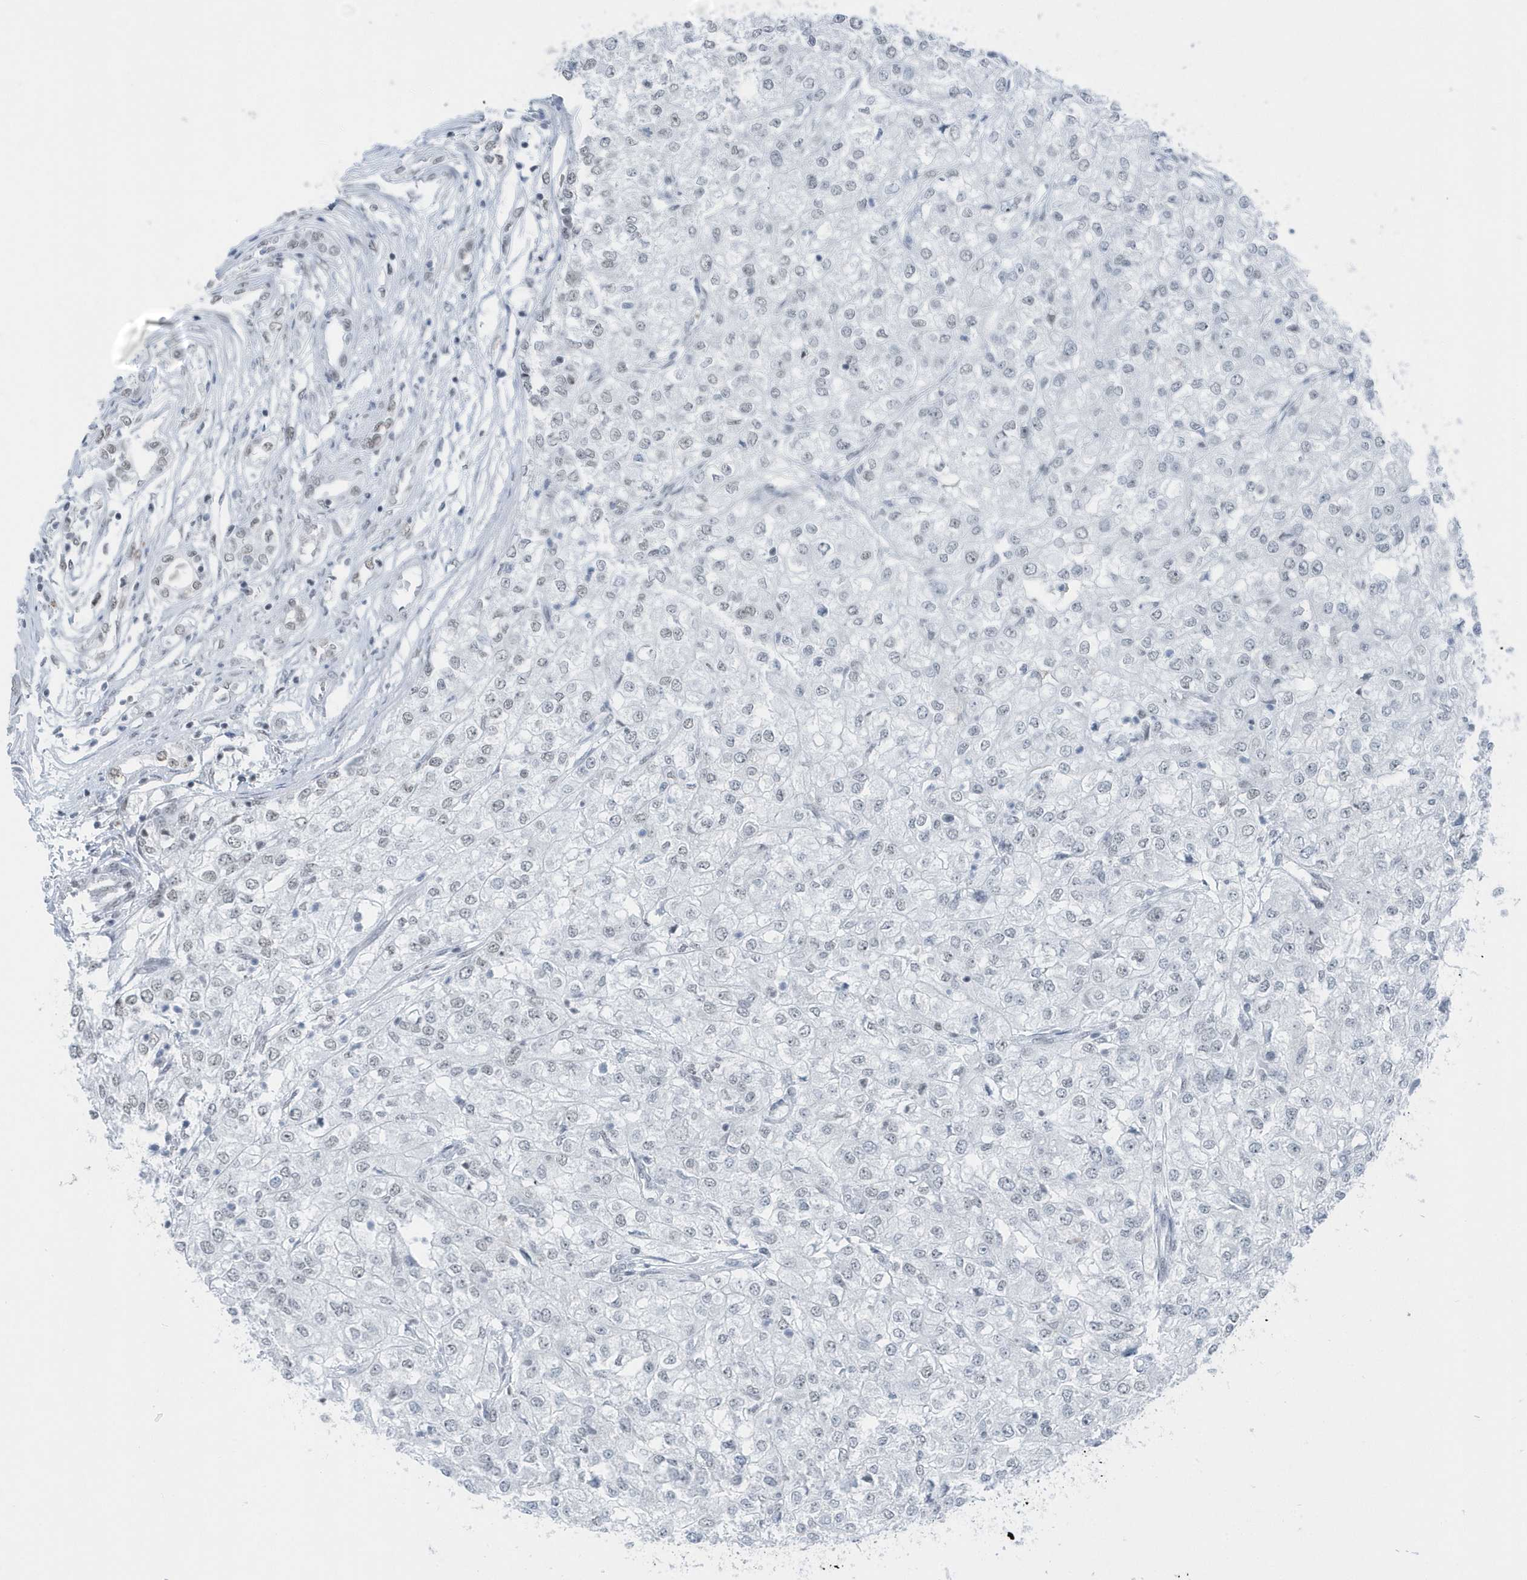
{"staining": {"intensity": "weak", "quantity": "<25%", "location": "nuclear"}, "tissue": "renal cancer", "cell_type": "Tumor cells", "image_type": "cancer", "snomed": [{"axis": "morphology", "description": "Adenocarcinoma, NOS"}, {"axis": "topography", "description": "Kidney"}], "caption": "This is an IHC photomicrograph of renal adenocarcinoma. There is no staining in tumor cells.", "gene": "FIP1L1", "patient": {"sex": "female", "age": 54}}